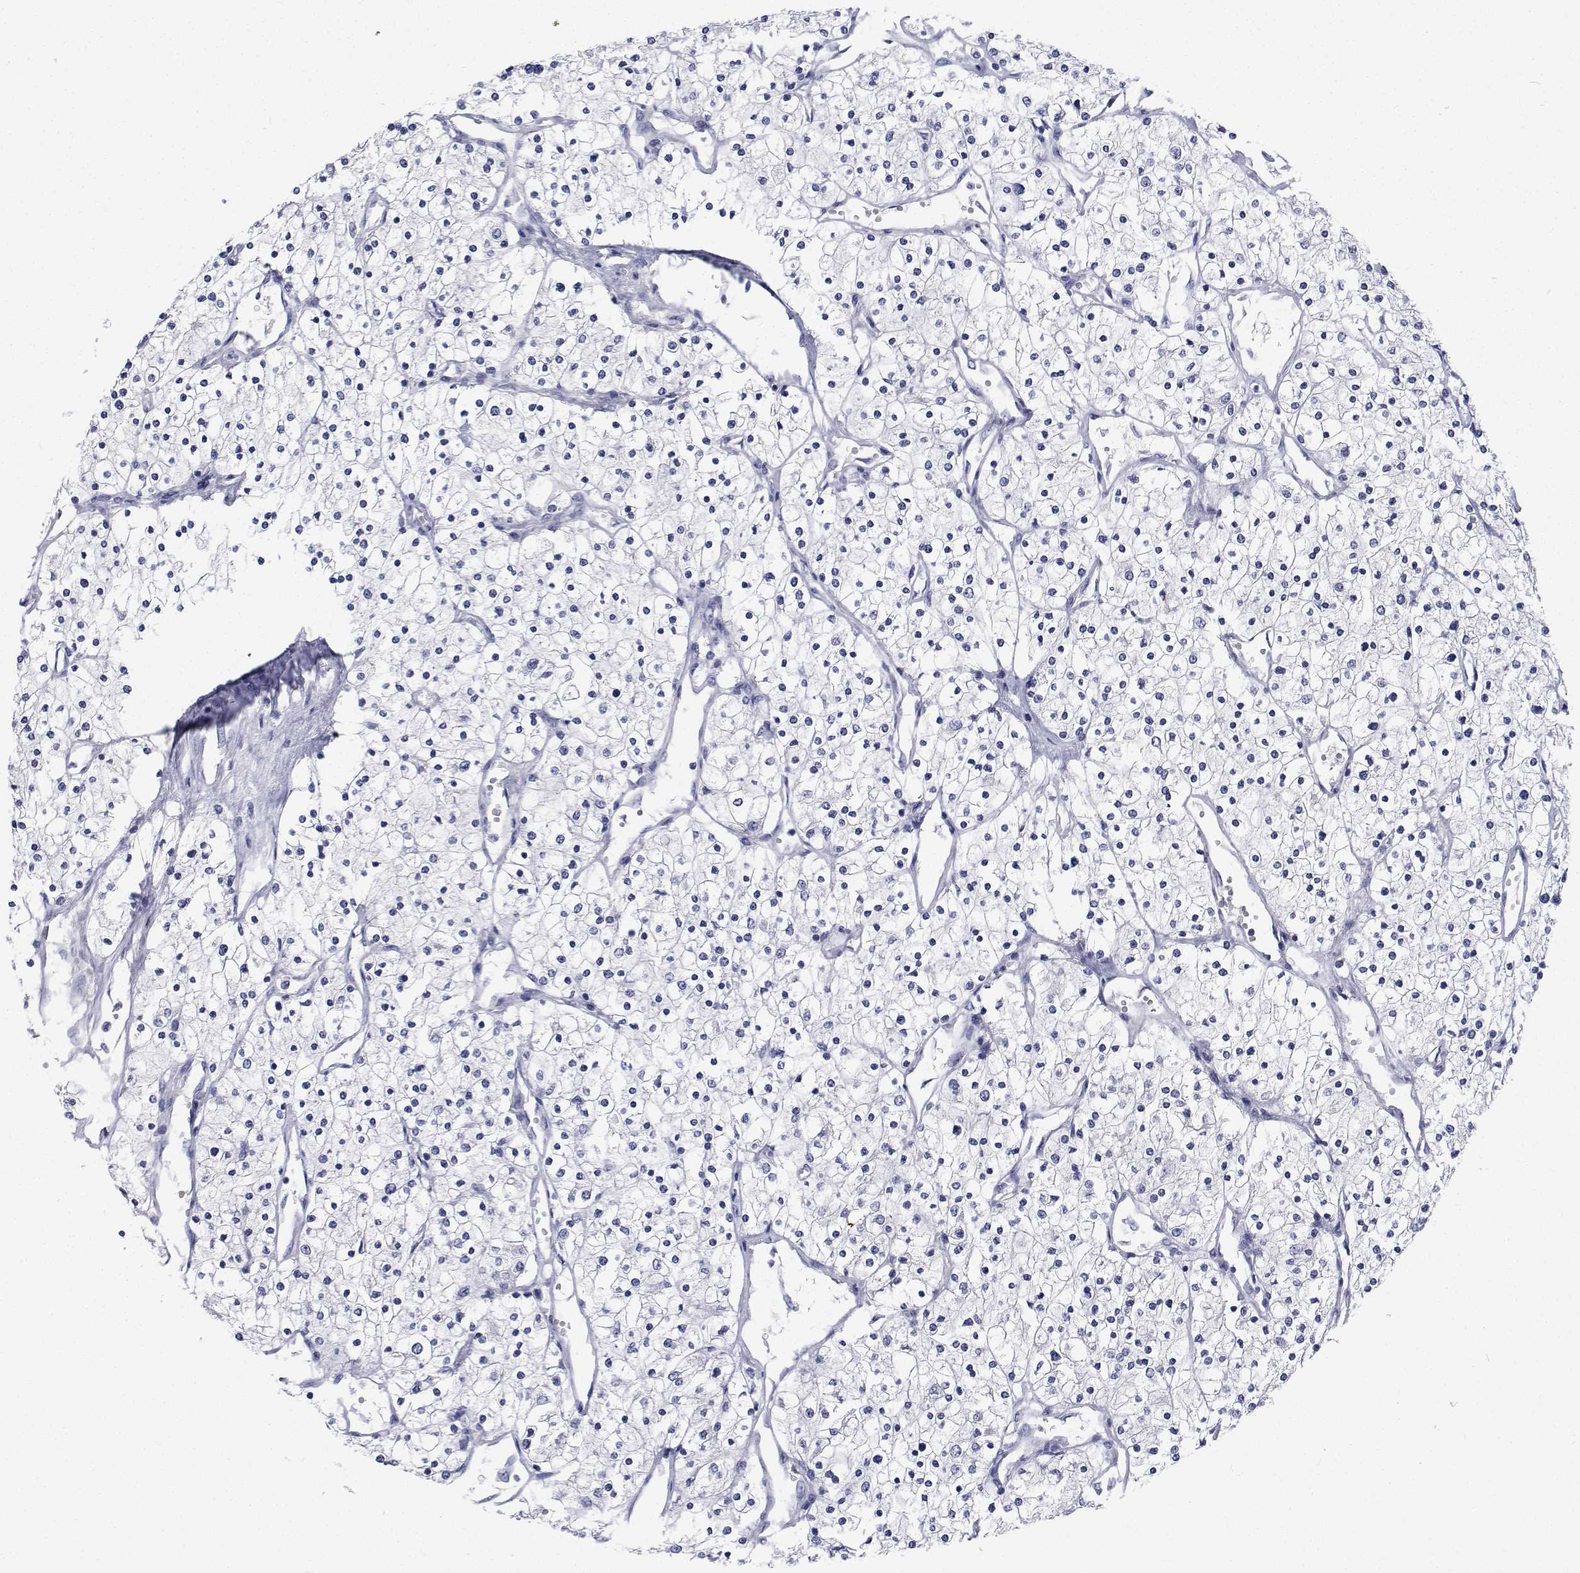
{"staining": {"intensity": "negative", "quantity": "none", "location": "none"}, "tissue": "renal cancer", "cell_type": "Tumor cells", "image_type": "cancer", "snomed": [{"axis": "morphology", "description": "Adenocarcinoma, NOS"}, {"axis": "topography", "description": "Kidney"}], "caption": "Renal cancer (adenocarcinoma) was stained to show a protein in brown. There is no significant staining in tumor cells.", "gene": "PLXNA4", "patient": {"sex": "male", "age": 80}}